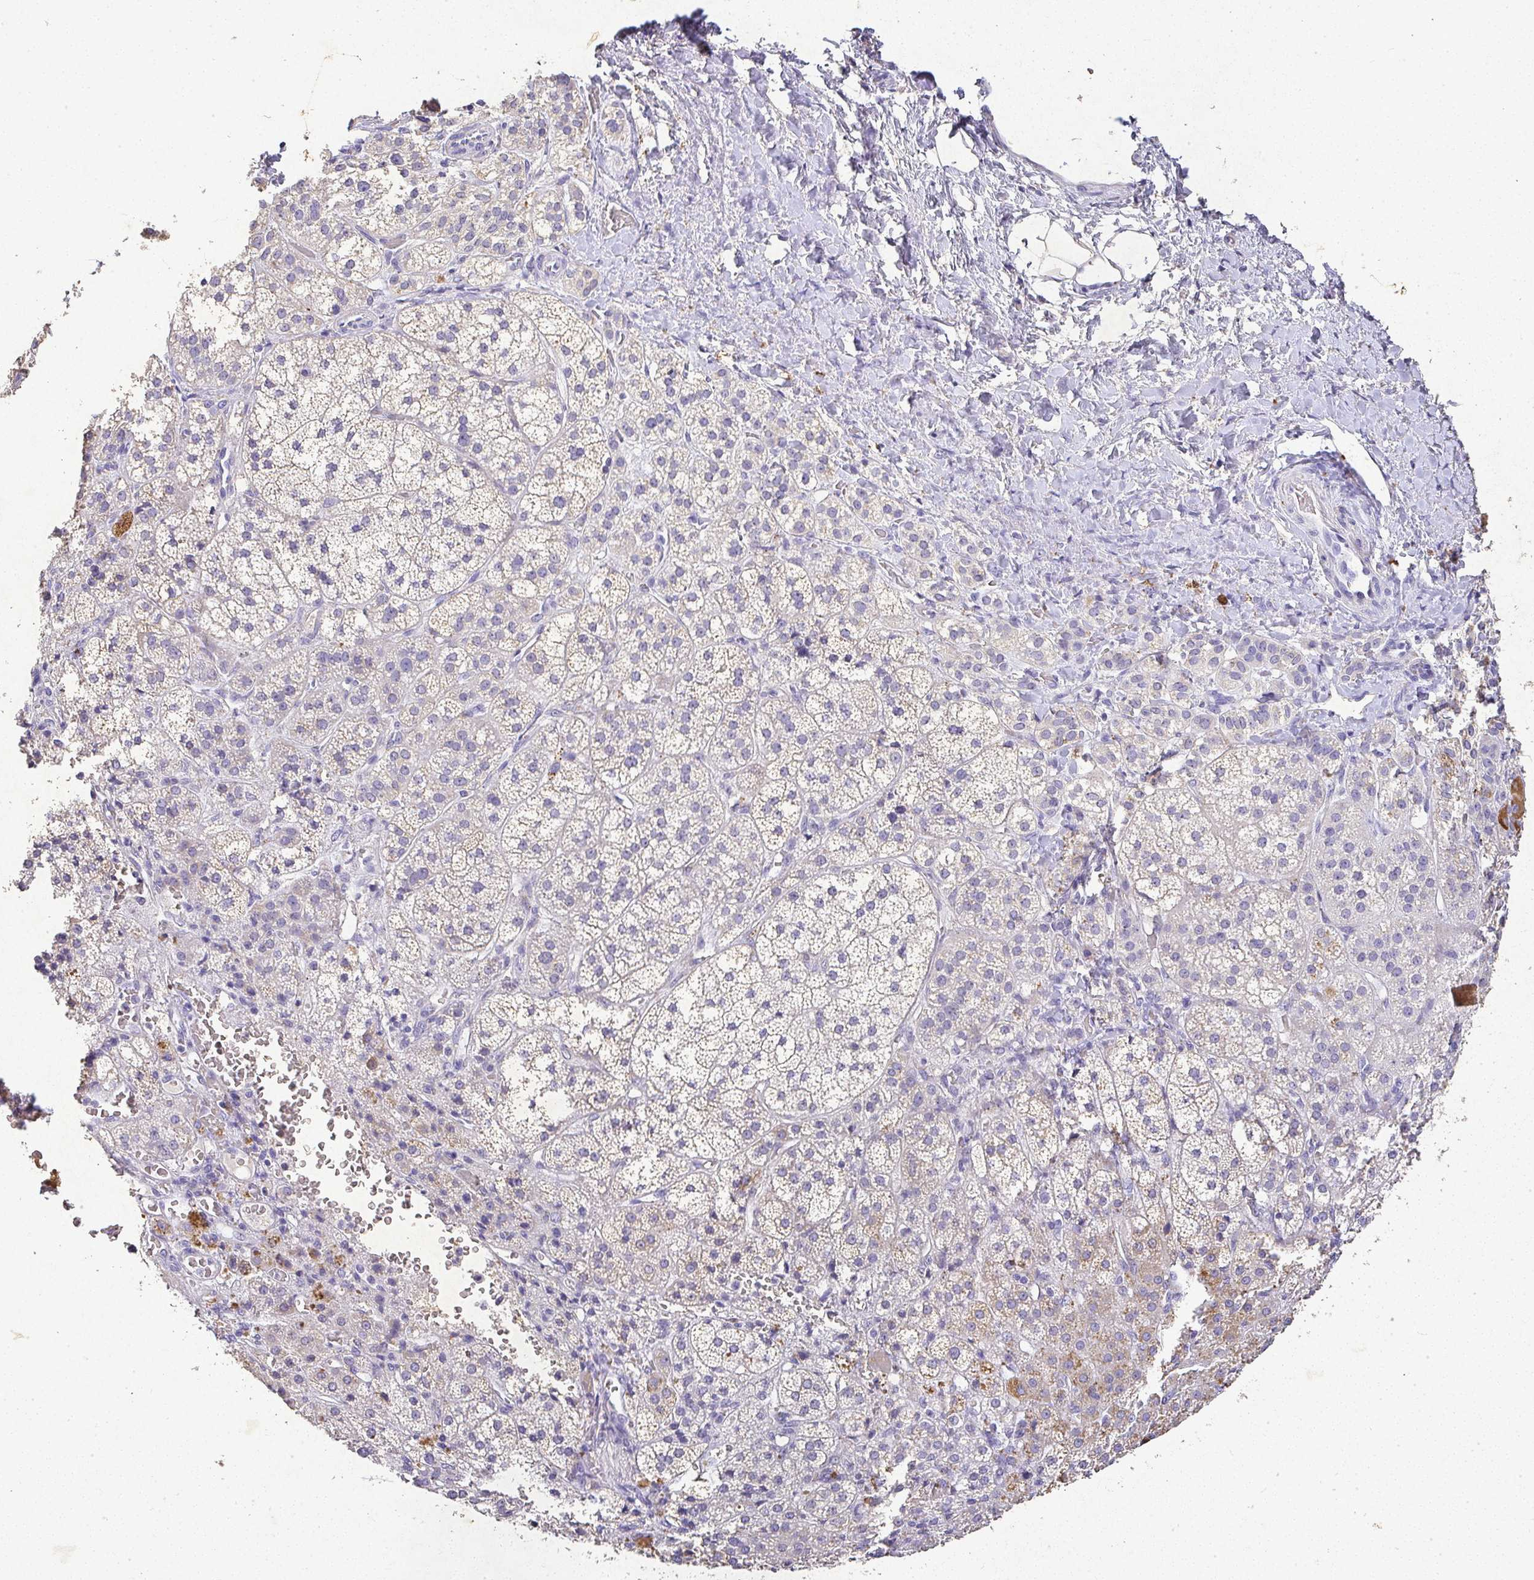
{"staining": {"intensity": "moderate", "quantity": "<25%", "location": "cytoplasmic/membranous"}, "tissue": "adrenal gland", "cell_type": "Glandular cells", "image_type": "normal", "snomed": [{"axis": "morphology", "description": "Normal tissue, NOS"}, {"axis": "topography", "description": "Adrenal gland"}], "caption": "A micrograph of human adrenal gland stained for a protein reveals moderate cytoplasmic/membranous brown staining in glandular cells. (DAB IHC with brightfield microscopy, high magnification).", "gene": "RPS2", "patient": {"sex": "female", "age": 60}}